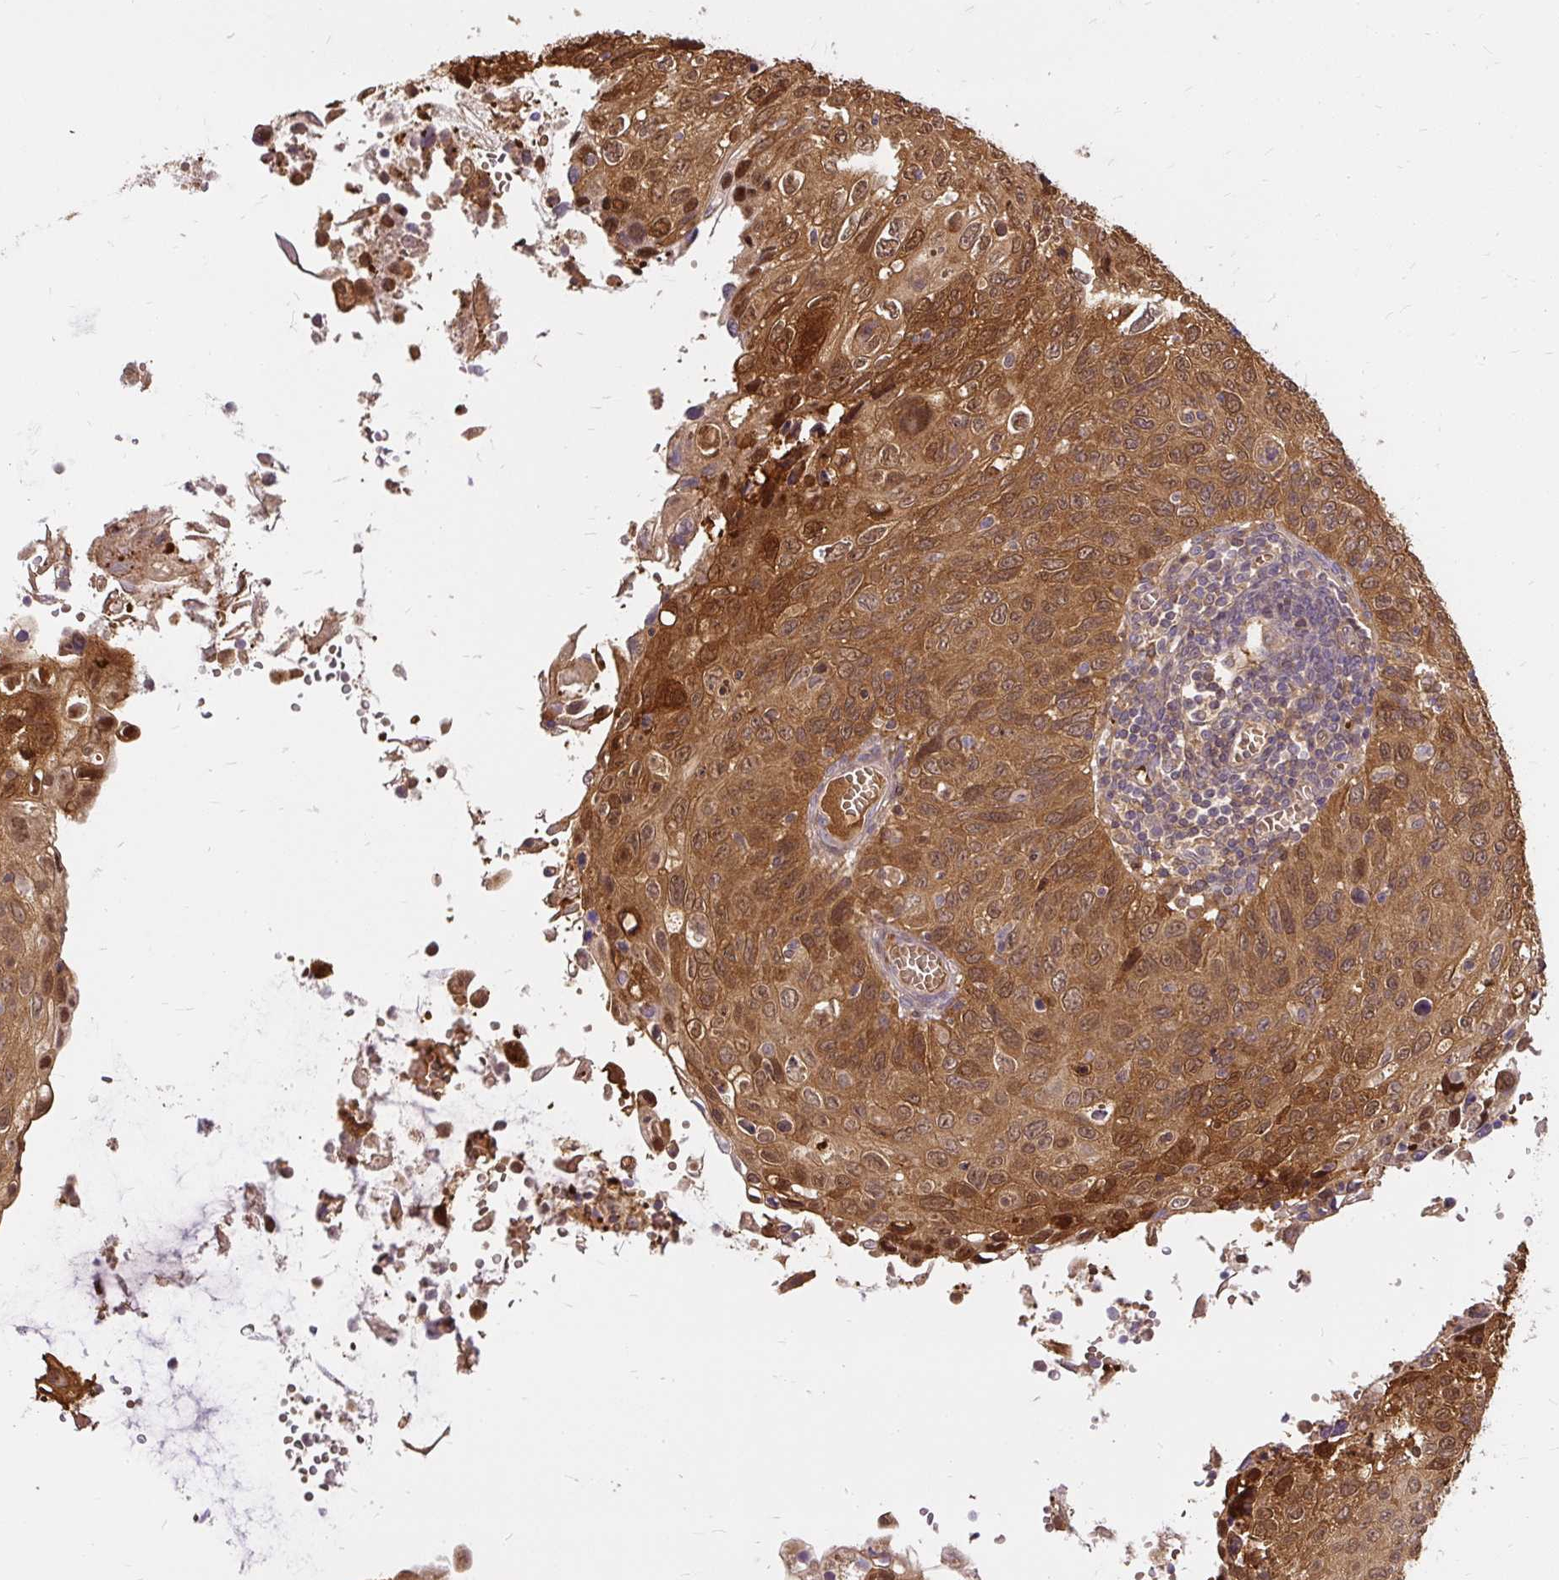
{"staining": {"intensity": "strong", "quantity": ">75%", "location": "cytoplasmic/membranous,nuclear"}, "tissue": "cervical cancer", "cell_type": "Tumor cells", "image_type": "cancer", "snomed": [{"axis": "morphology", "description": "Squamous cell carcinoma, NOS"}, {"axis": "topography", "description": "Cervix"}], "caption": "Approximately >75% of tumor cells in human cervical squamous cell carcinoma show strong cytoplasmic/membranous and nuclear protein positivity as visualized by brown immunohistochemical staining.", "gene": "AP5S1", "patient": {"sex": "female", "age": 70}}